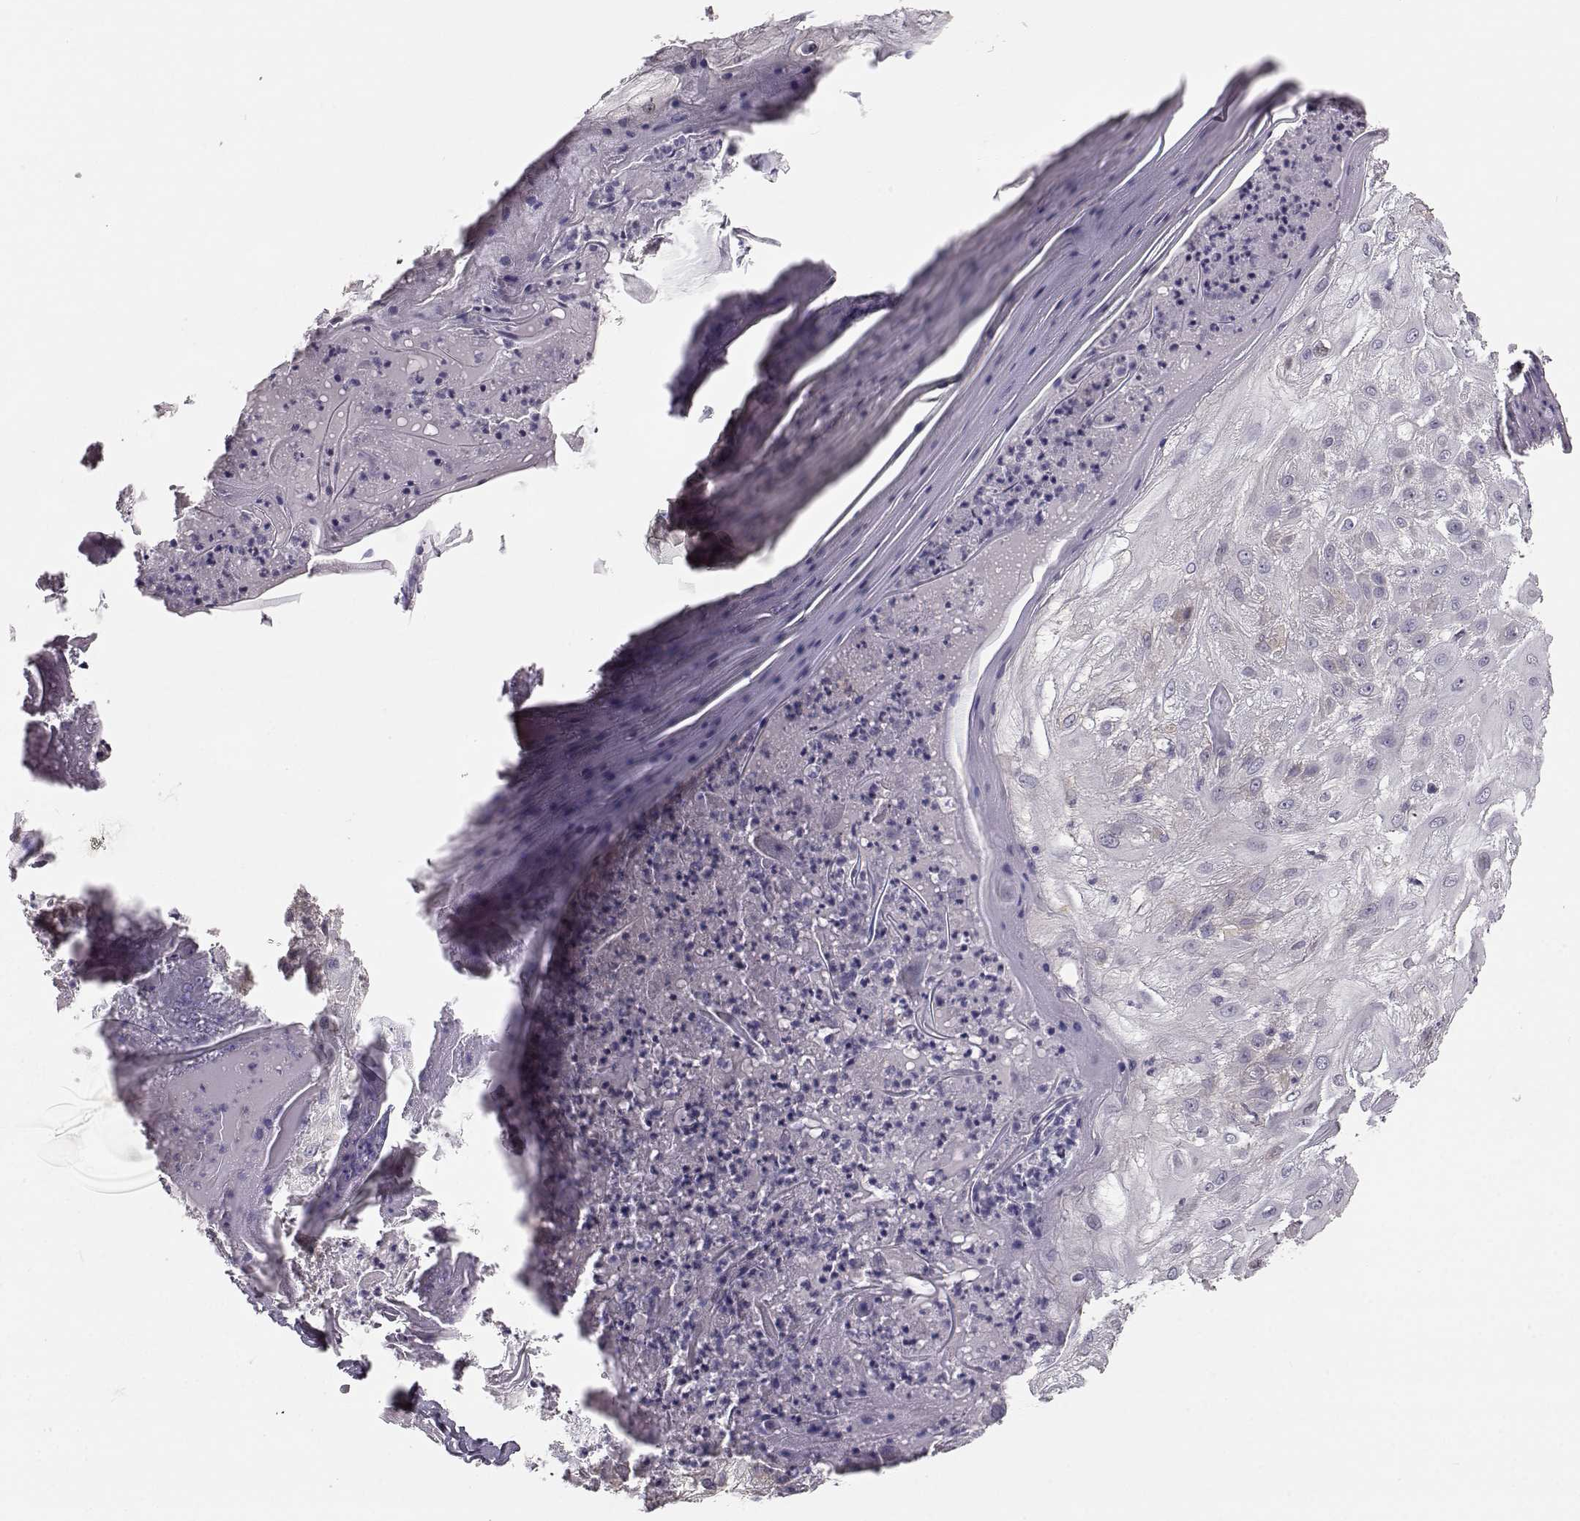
{"staining": {"intensity": "weak", "quantity": "<25%", "location": "cytoplasmic/membranous"}, "tissue": "skin cancer", "cell_type": "Tumor cells", "image_type": "cancer", "snomed": [{"axis": "morphology", "description": "Normal tissue, NOS"}, {"axis": "morphology", "description": "Squamous cell carcinoma, NOS"}, {"axis": "topography", "description": "Skin"}], "caption": "Skin cancer (squamous cell carcinoma) stained for a protein using immunohistochemistry demonstrates no positivity tumor cells.", "gene": "GPR50", "patient": {"sex": "female", "age": 83}}